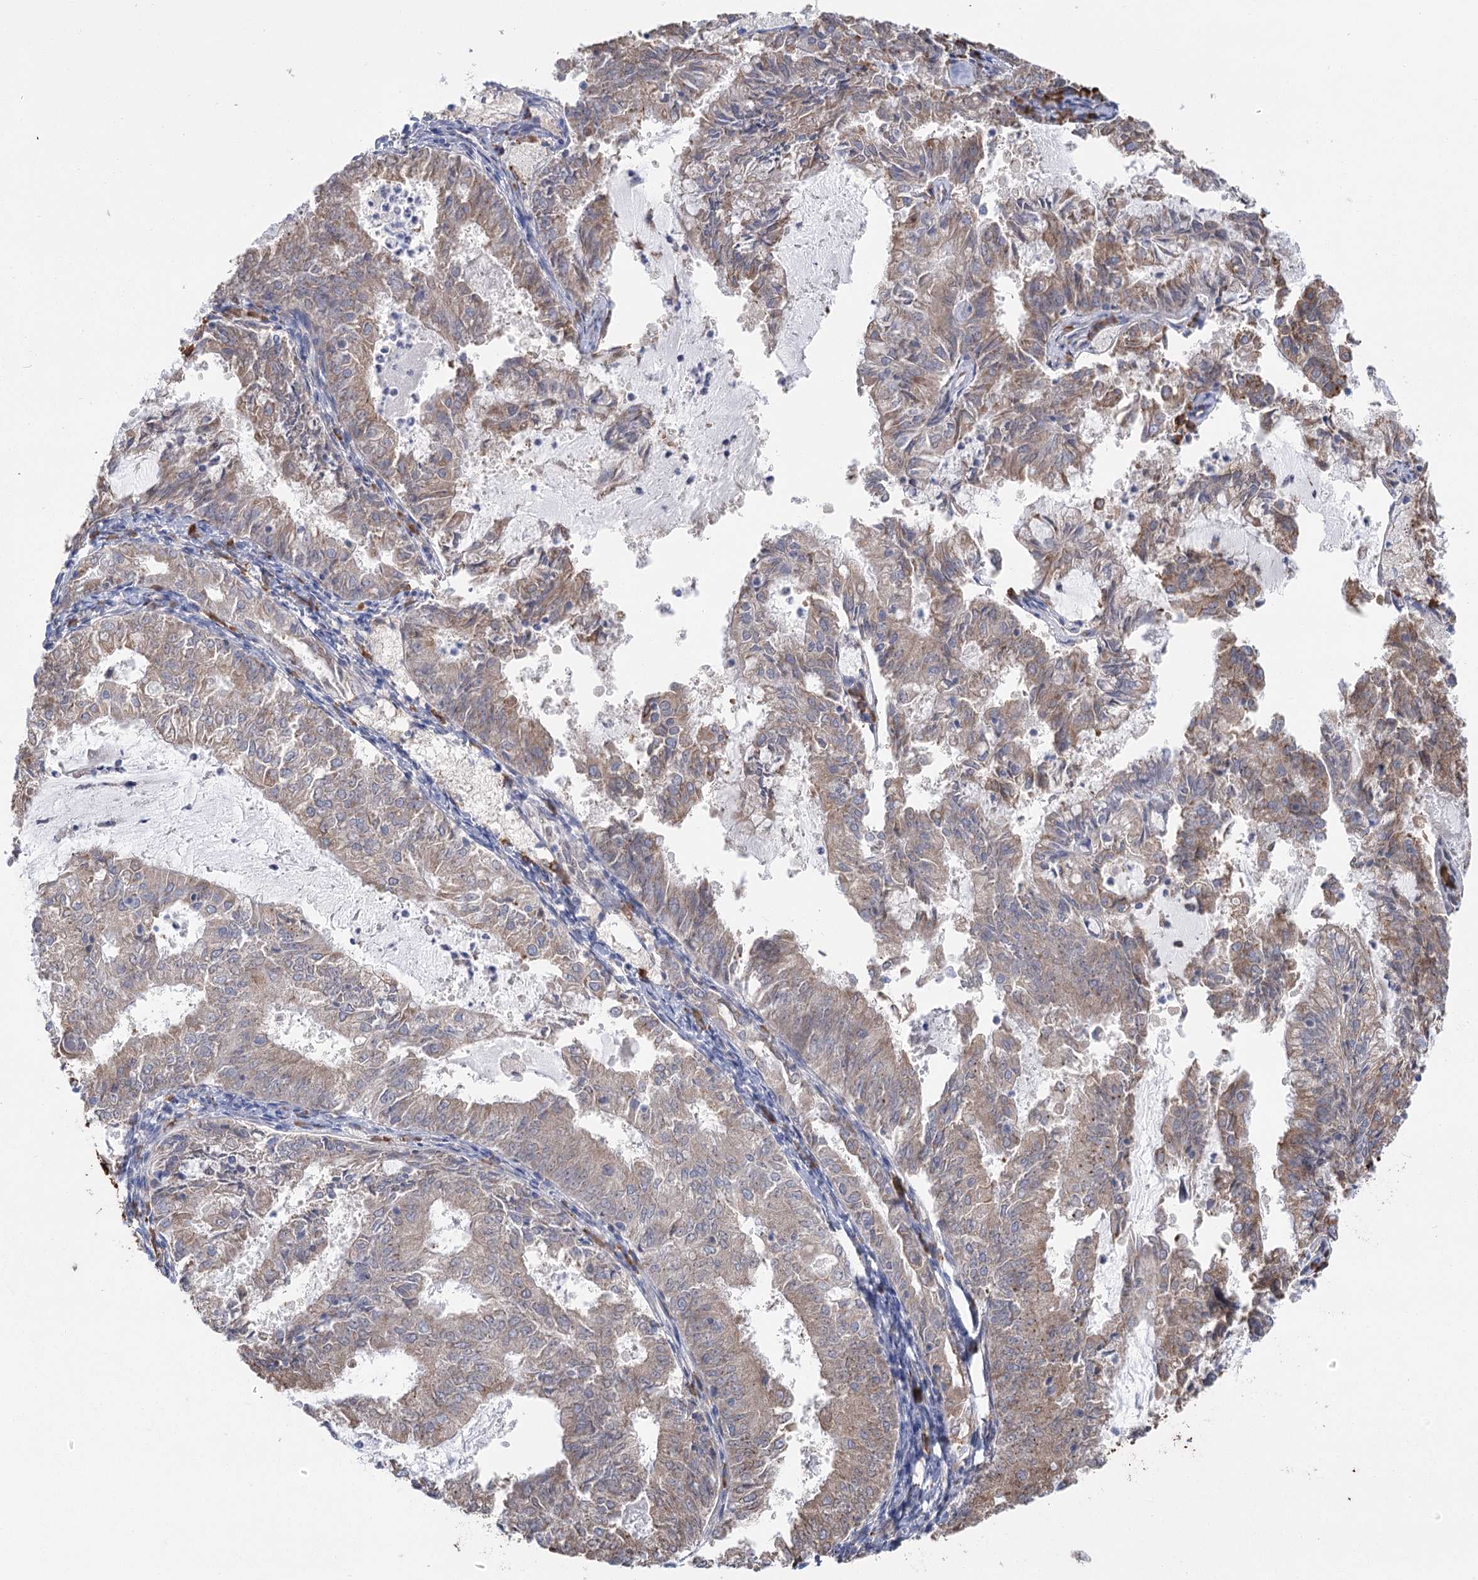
{"staining": {"intensity": "moderate", "quantity": "25%-75%", "location": "cytoplasmic/membranous"}, "tissue": "endometrial cancer", "cell_type": "Tumor cells", "image_type": "cancer", "snomed": [{"axis": "morphology", "description": "Adenocarcinoma, NOS"}, {"axis": "topography", "description": "Endometrium"}], "caption": "Protein staining exhibits moderate cytoplasmic/membranous staining in approximately 25%-75% of tumor cells in endometrial cancer (adenocarcinoma).", "gene": "METTL24", "patient": {"sex": "female", "age": 57}}